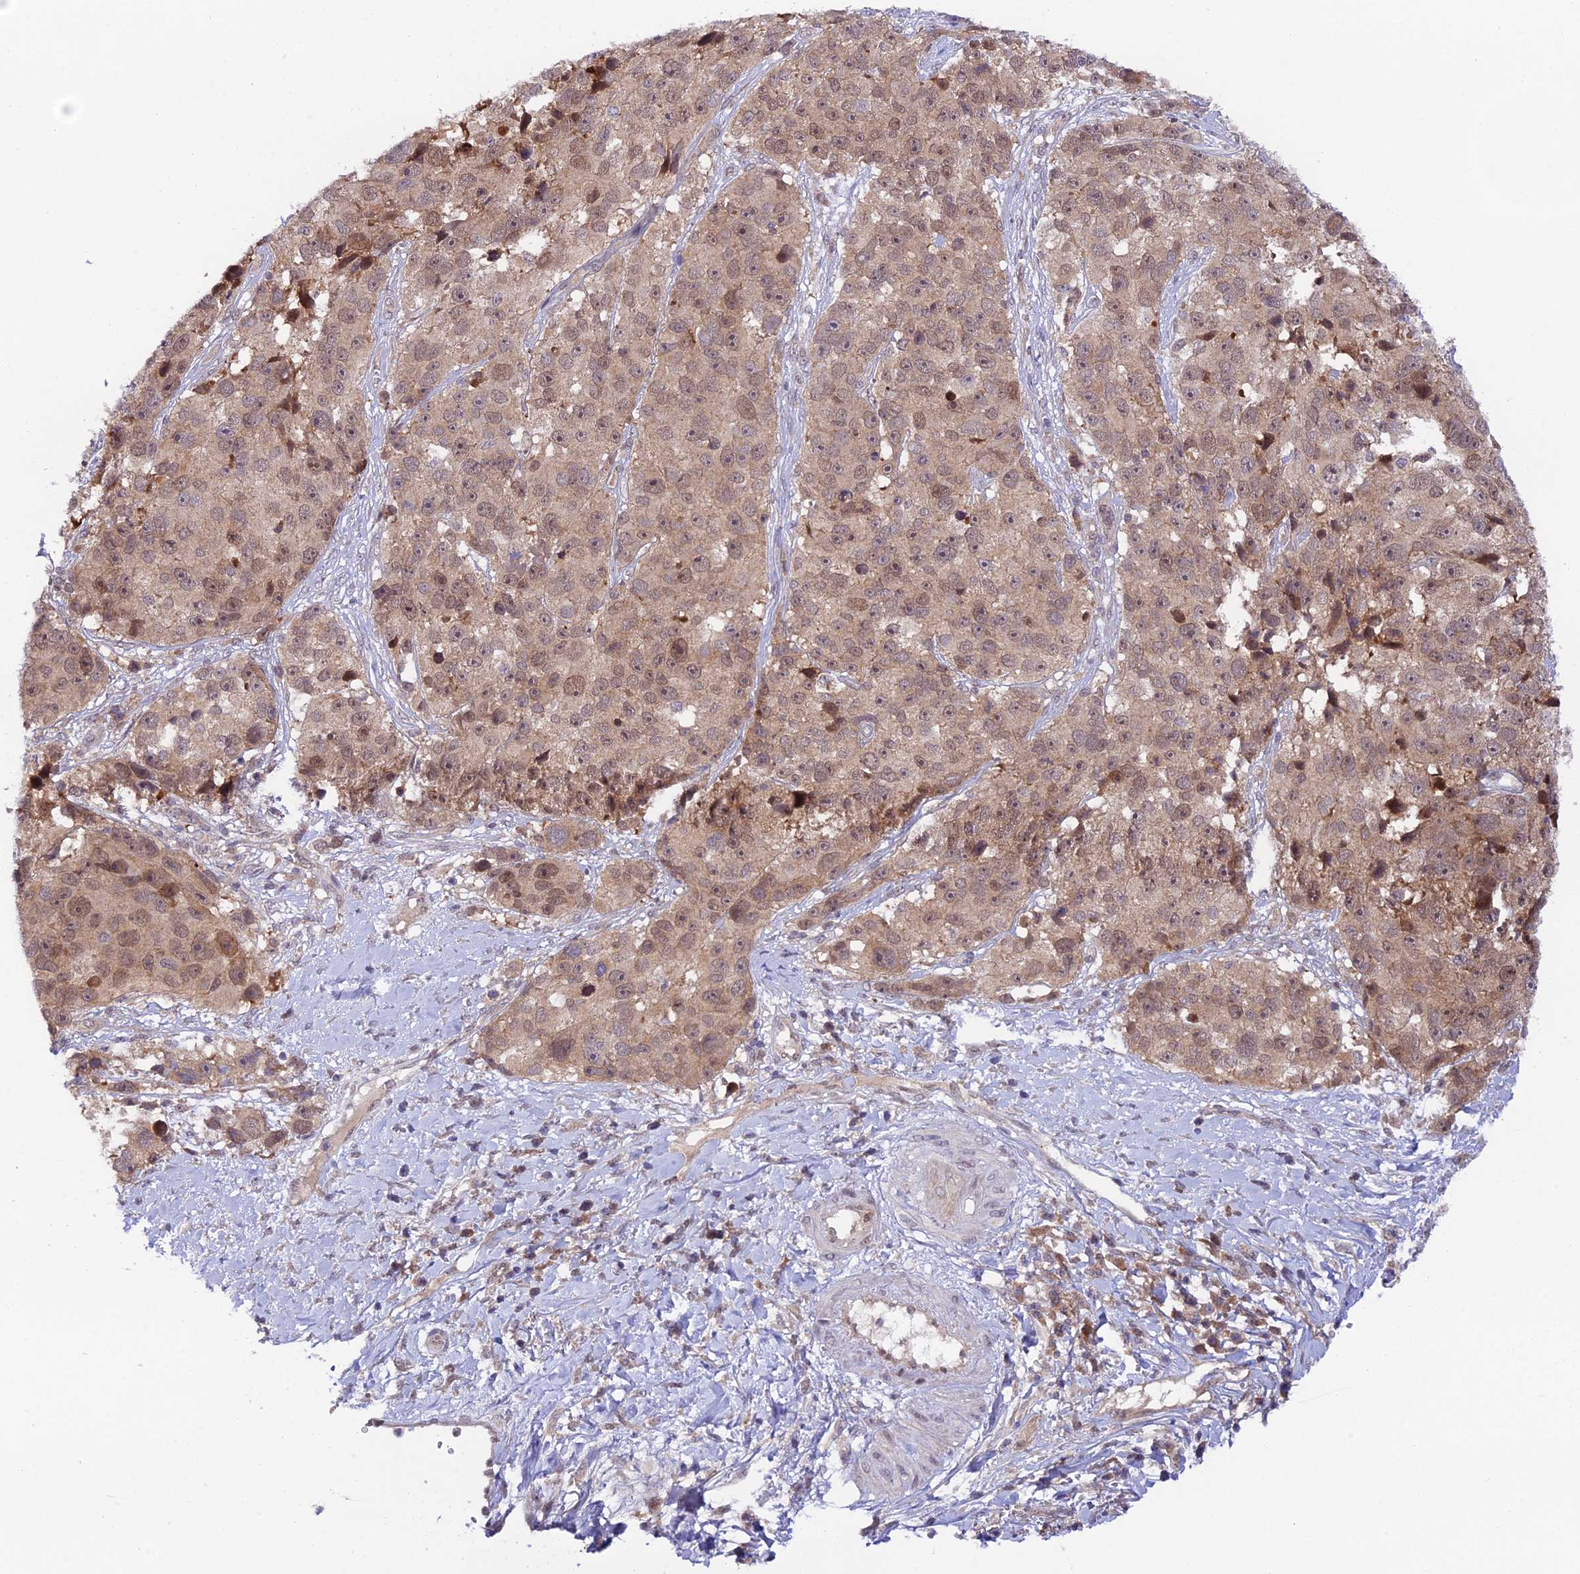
{"staining": {"intensity": "weak", "quantity": ">75%", "location": "cytoplasmic/membranous,nuclear"}, "tissue": "melanoma", "cell_type": "Tumor cells", "image_type": "cancer", "snomed": [{"axis": "morphology", "description": "Malignant melanoma, NOS"}, {"axis": "topography", "description": "Skin"}], "caption": "Malignant melanoma tissue exhibits weak cytoplasmic/membranous and nuclear staining in about >75% of tumor cells", "gene": "TRIM40", "patient": {"sex": "male", "age": 84}}